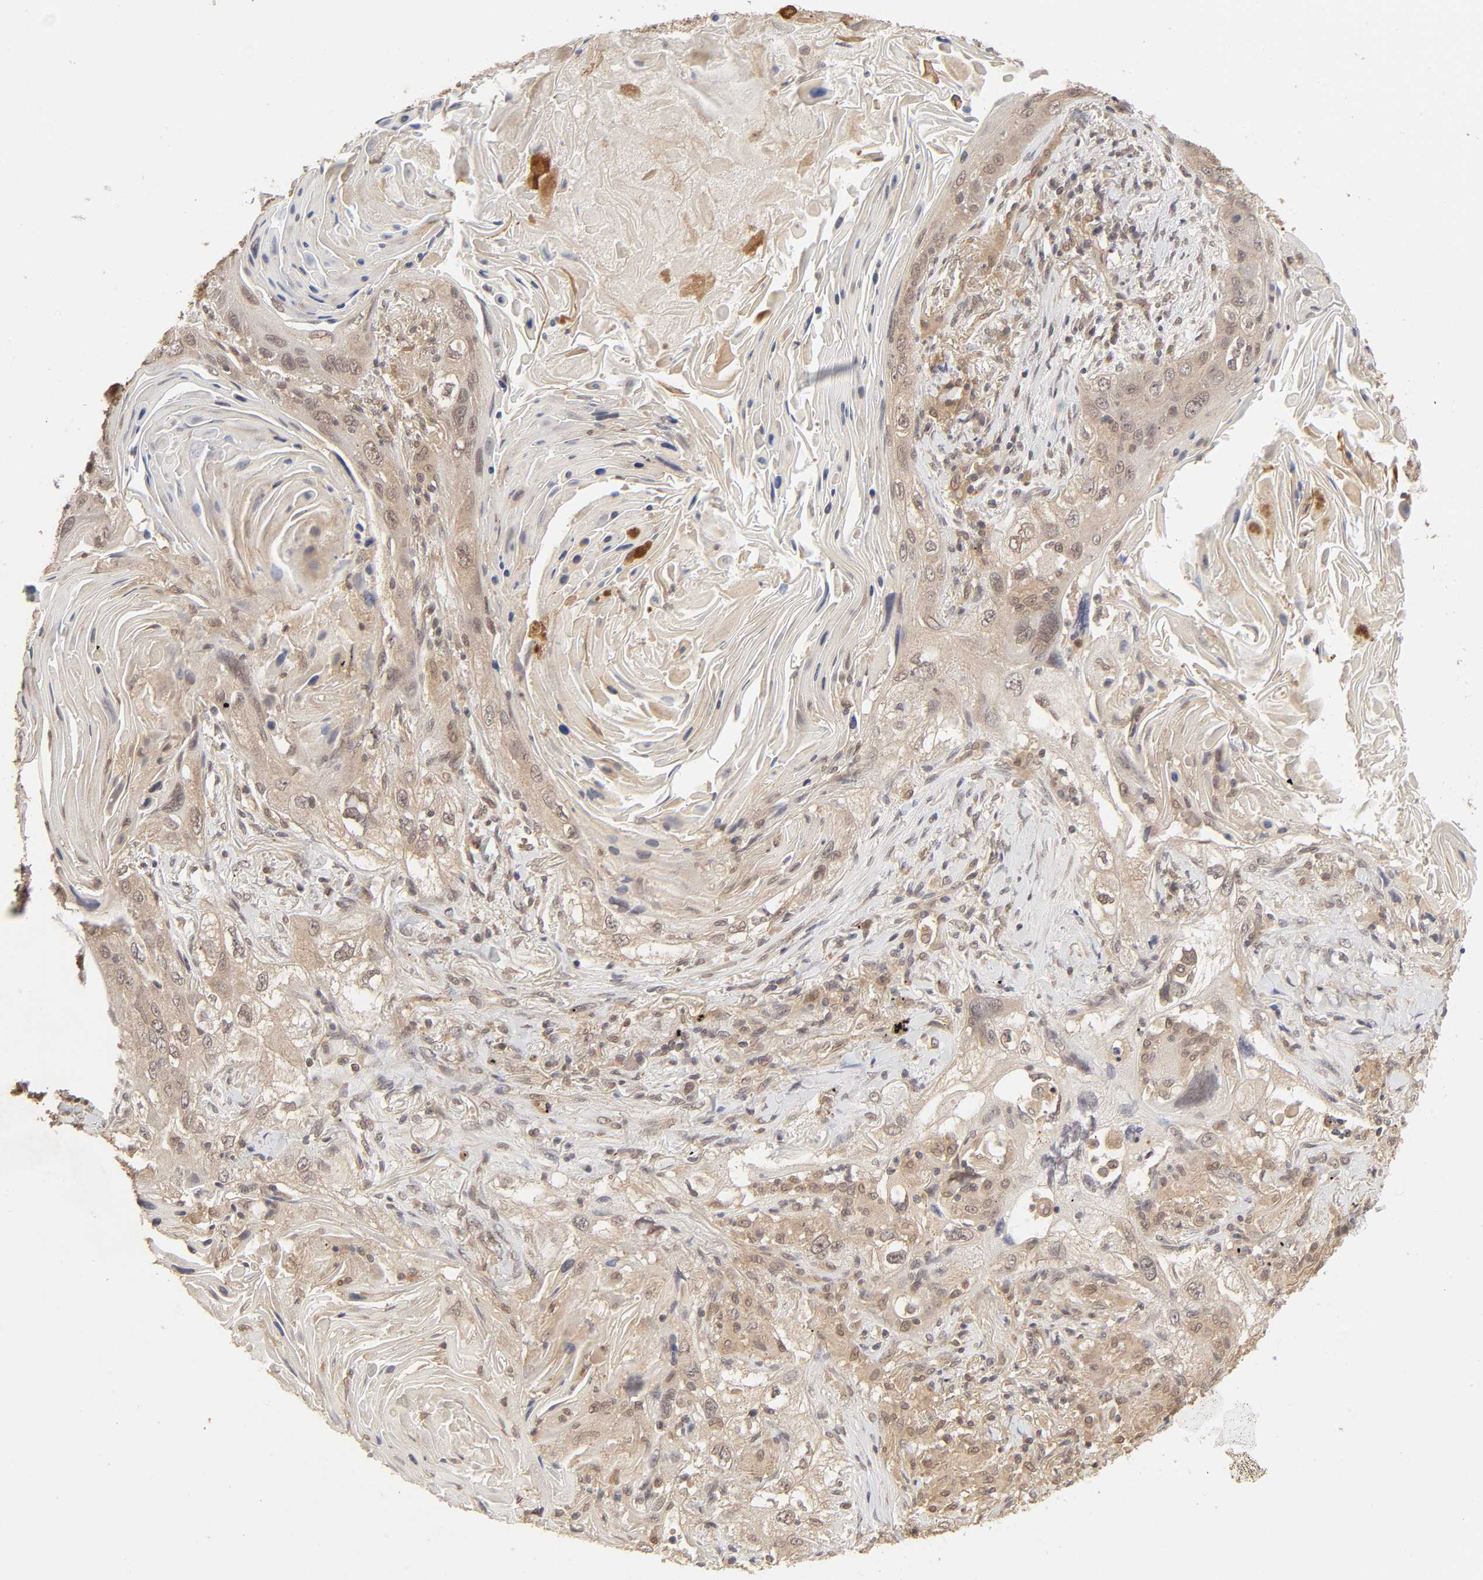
{"staining": {"intensity": "weak", "quantity": "25%-75%", "location": "cytoplasmic/membranous"}, "tissue": "lung cancer", "cell_type": "Tumor cells", "image_type": "cancer", "snomed": [{"axis": "morphology", "description": "Squamous cell carcinoma, NOS"}, {"axis": "topography", "description": "Lung"}], "caption": "This image displays lung cancer (squamous cell carcinoma) stained with immunohistochemistry to label a protein in brown. The cytoplasmic/membranous of tumor cells show weak positivity for the protein. Nuclei are counter-stained blue.", "gene": "MAPK1", "patient": {"sex": "female", "age": 67}}